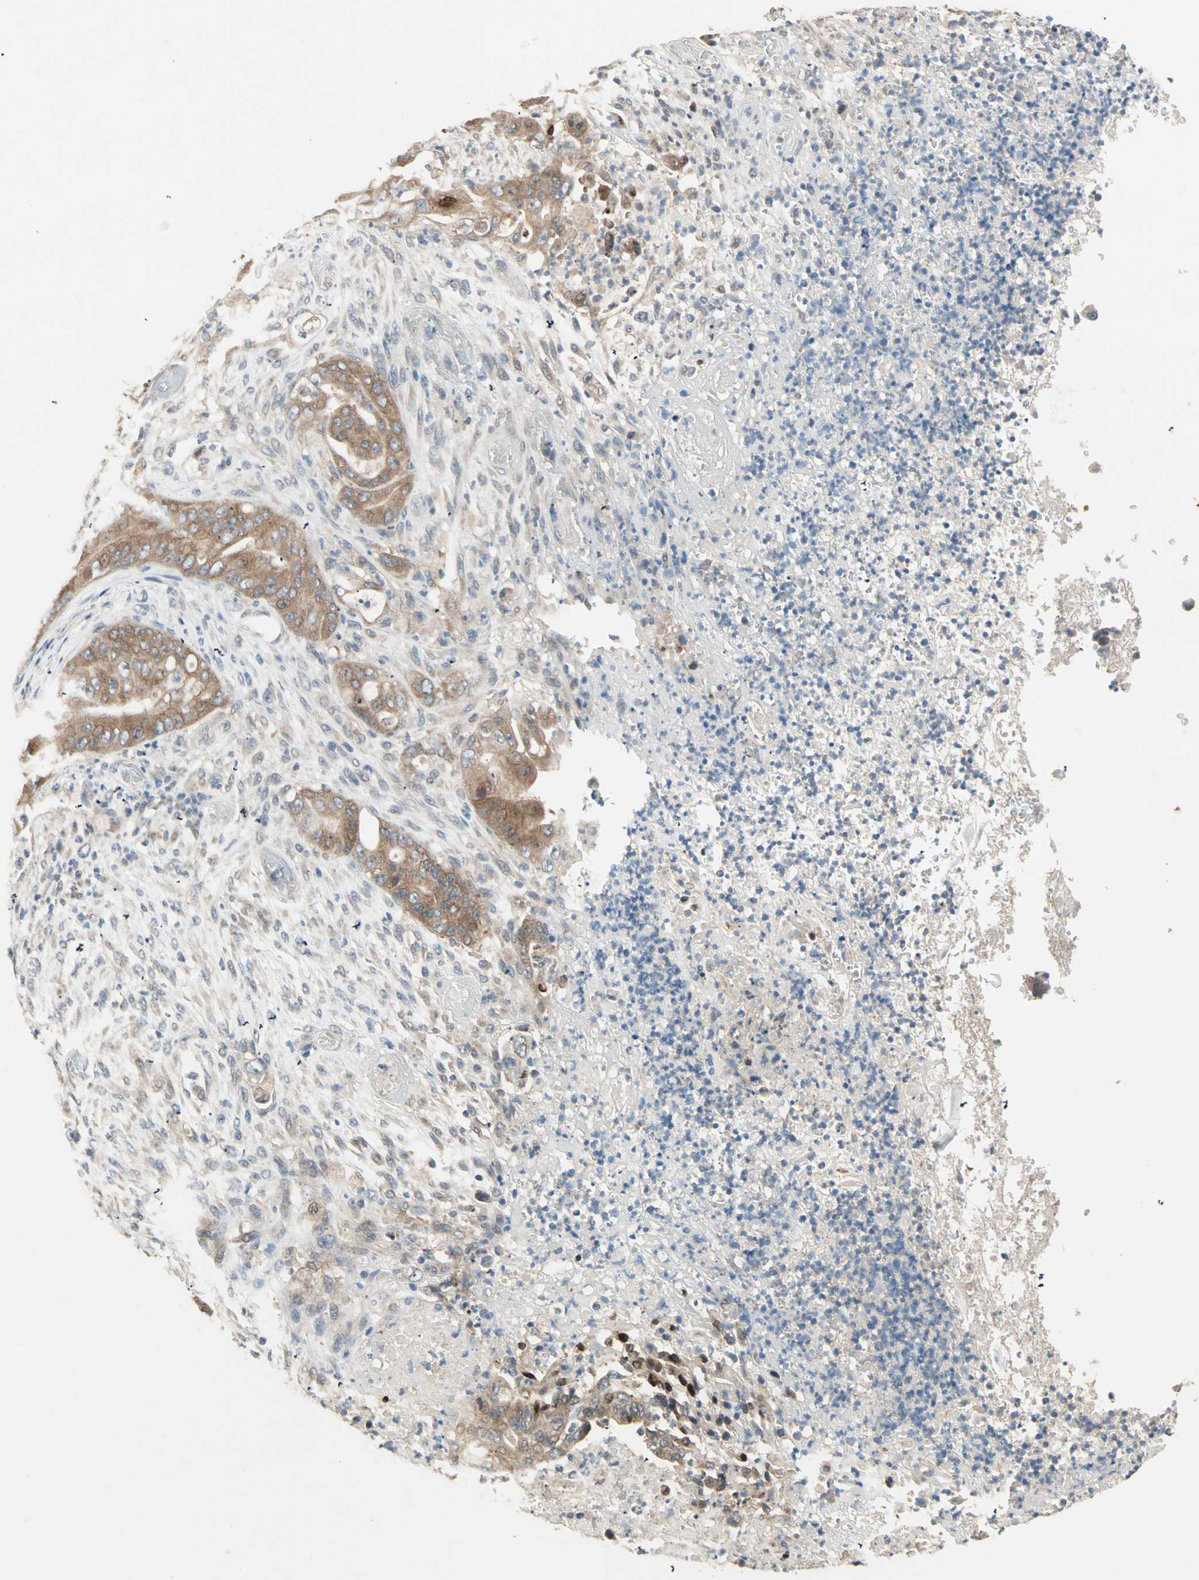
{"staining": {"intensity": "moderate", "quantity": ">75%", "location": "cytoplasmic/membranous"}, "tissue": "stomach cancer", "cell_type": "Tumor cells", "image_type": "cancer", "snomed": [{"axis": "morphology", "description": "Adenocarcinoma, NOS"}, {"axis": "topography", "description": "Stomach"}], "caption": "Immunohistochemistry (IHC) of human adenocarcinoma (stomach) displays medium levels of moderate cytoplasmic/membranous staining in approximately >75% of tumor cells. Using DAB (3,3'-diaminobenzidine) (brown) and hematoxylin (blue) stains, captured at high magnification using brightfield microscopy.", "gene": "TTF2", "patient": {"sex": "female", "age": 73}}